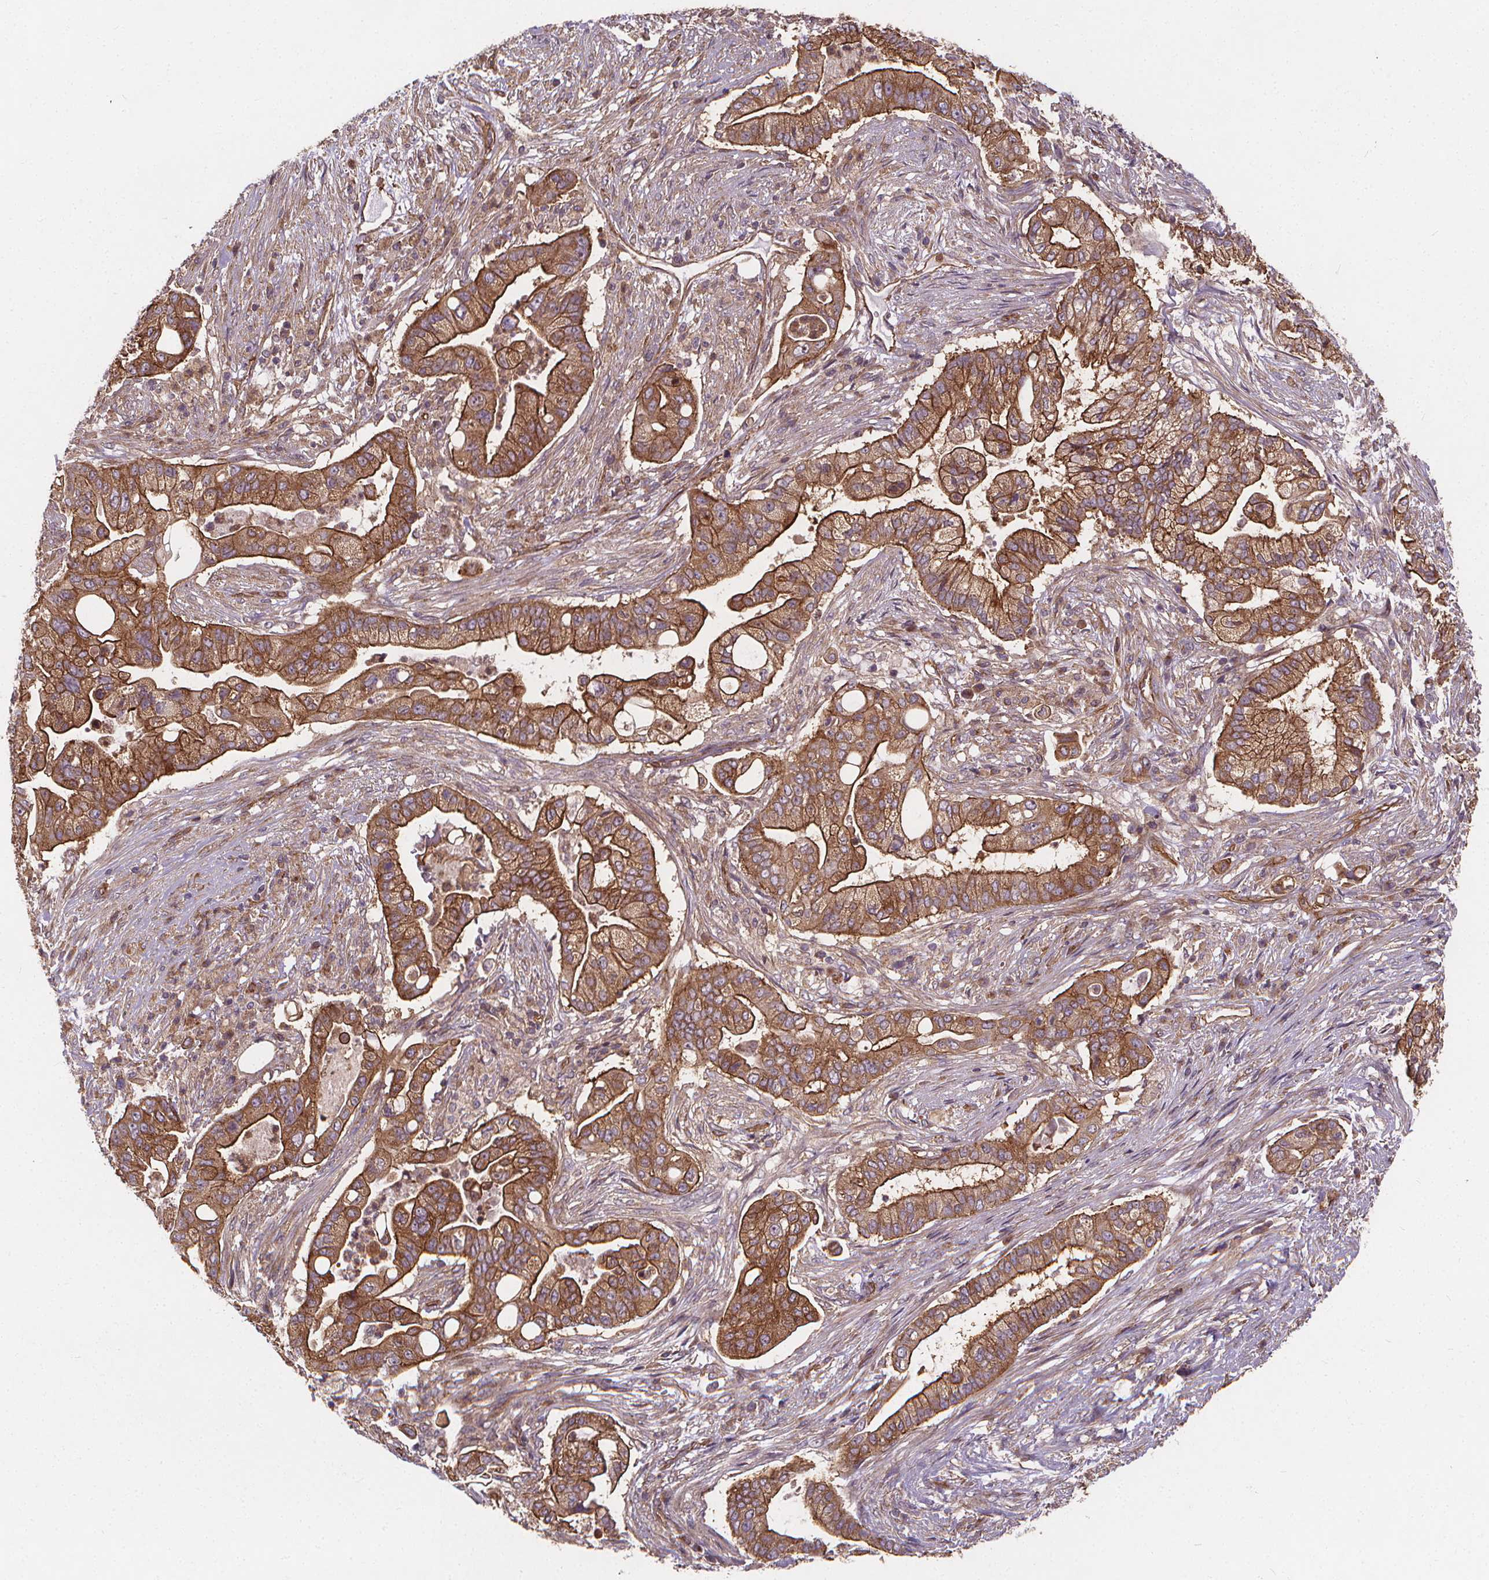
{"staining": {"intensity": "strong", "quantity": ">75%", "location": "cytoplasmic/membranous"}, "tissue": "pancreatic cancer", "cell_type": "Tumor cells", "image_type": "cancer", "snomed": [{"axis": "morphology", "description": "Adenocarcinoma, NOS"}, {"axis": "topography", "description": "Pancreas"}], "caption": "This histopathology image displays immunohistochemistry (IHC) staining of human pancreatic cancer (adenocarcinoma), with high strong cytoplasmic/membranous positivity in approximately >75% of tumor cells.", "gene": "CLINT1", "patient": {"sex": "female", "age": 69}}